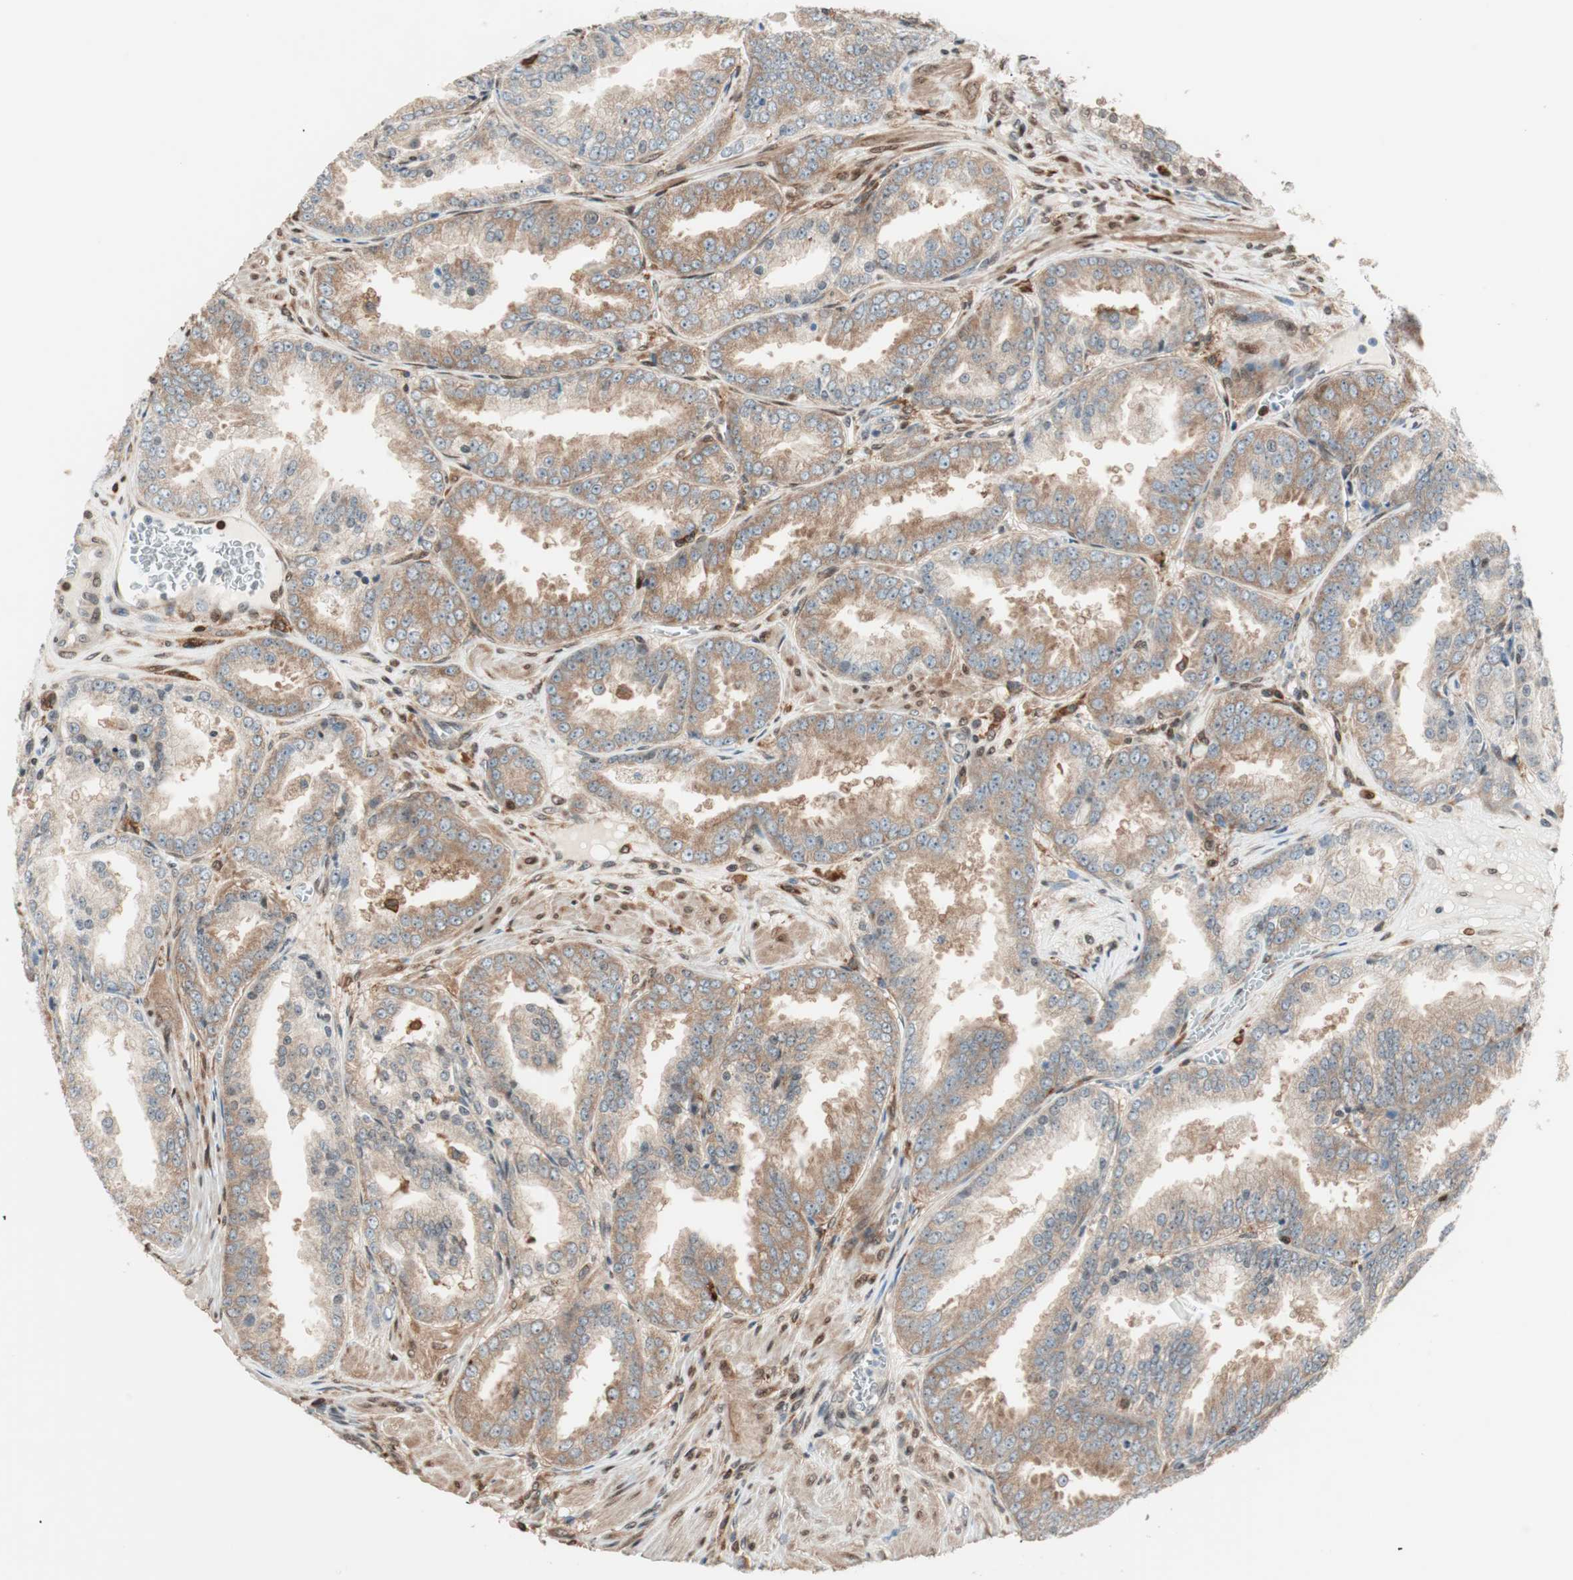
{"staining": {"intensity": "moderate", "quantity": ">75%", "location": "cytoplasmic/membranous"}, "tissue": "prostate cancer", "cell_type": "Tumor cells", "image_type": "cancer", "snomed": [{"axis": "morphology", "description": "Adenocarcinoma, High grade"}, {"axis": "topography", "description": "Prostate"}], "caption": "This is a photomicrograph of immunohistochemistry (IHC) staining of adenocarcinoma (high-grade) (prostate), which shows moderate positivity in the cytoplasmic/membranous of tumor cells.", "gene": "BIN1", "patient": {"sex": "male", "age": 61}}